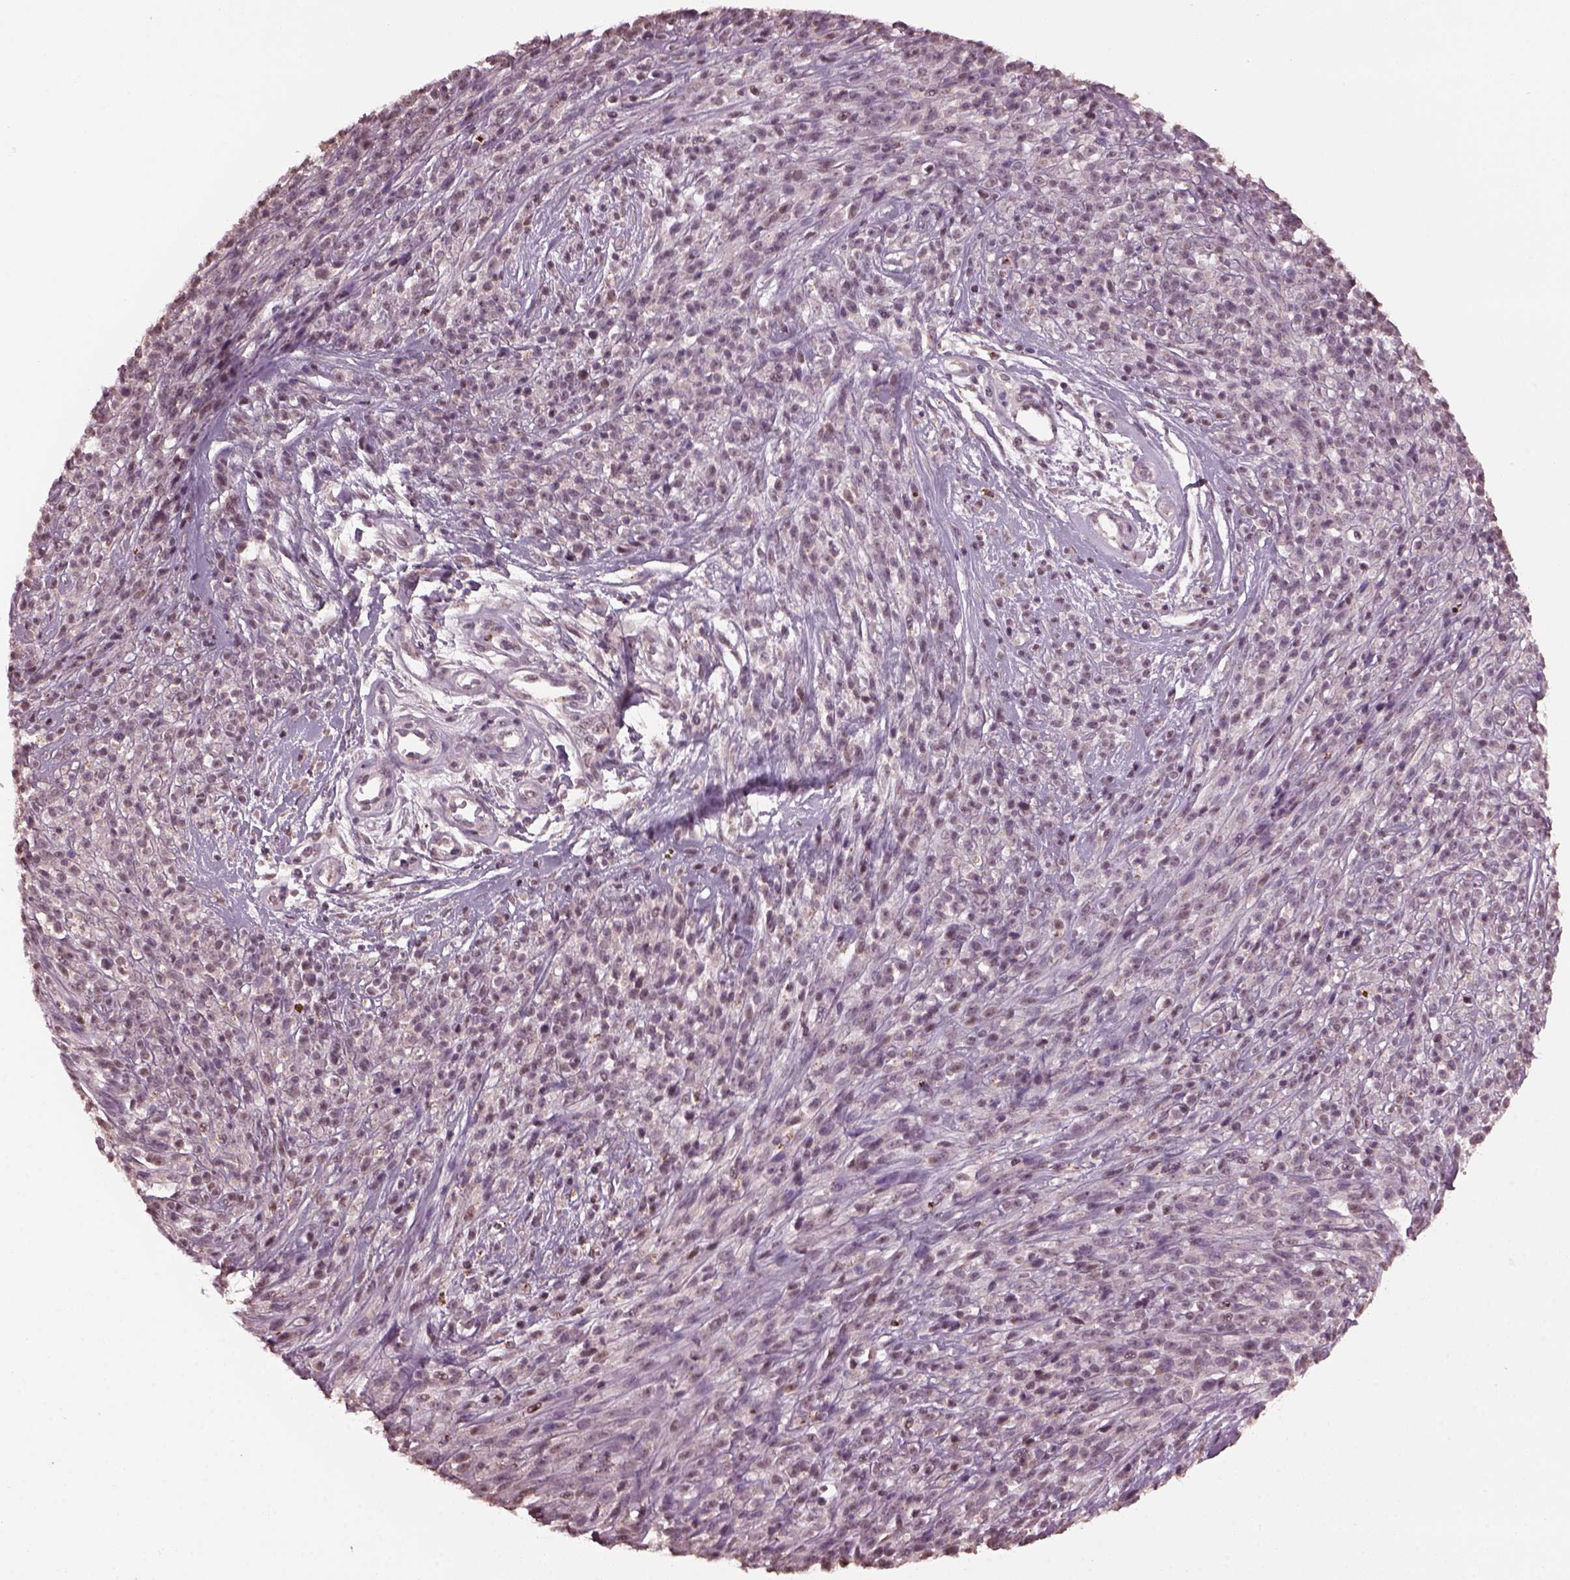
{"staining": {"intensity": "negative", "quantity": "none", "location": "none"}, "tissue": "melanoma", "cell_type": "Tumor cells", "image_type": "cancer", "snomed": [{"axis": "morphology", "description": "Malignant melanoma, NOS"}, {"axis": "topography", "description": "Skin"}, {"axis": "topography", "description": "Skin of trunk"}], "caption": "Tumor cells show no significant expression in melanoma.", "gene": "RUFY3", "patient": {"sex": "male", "age": 74}}